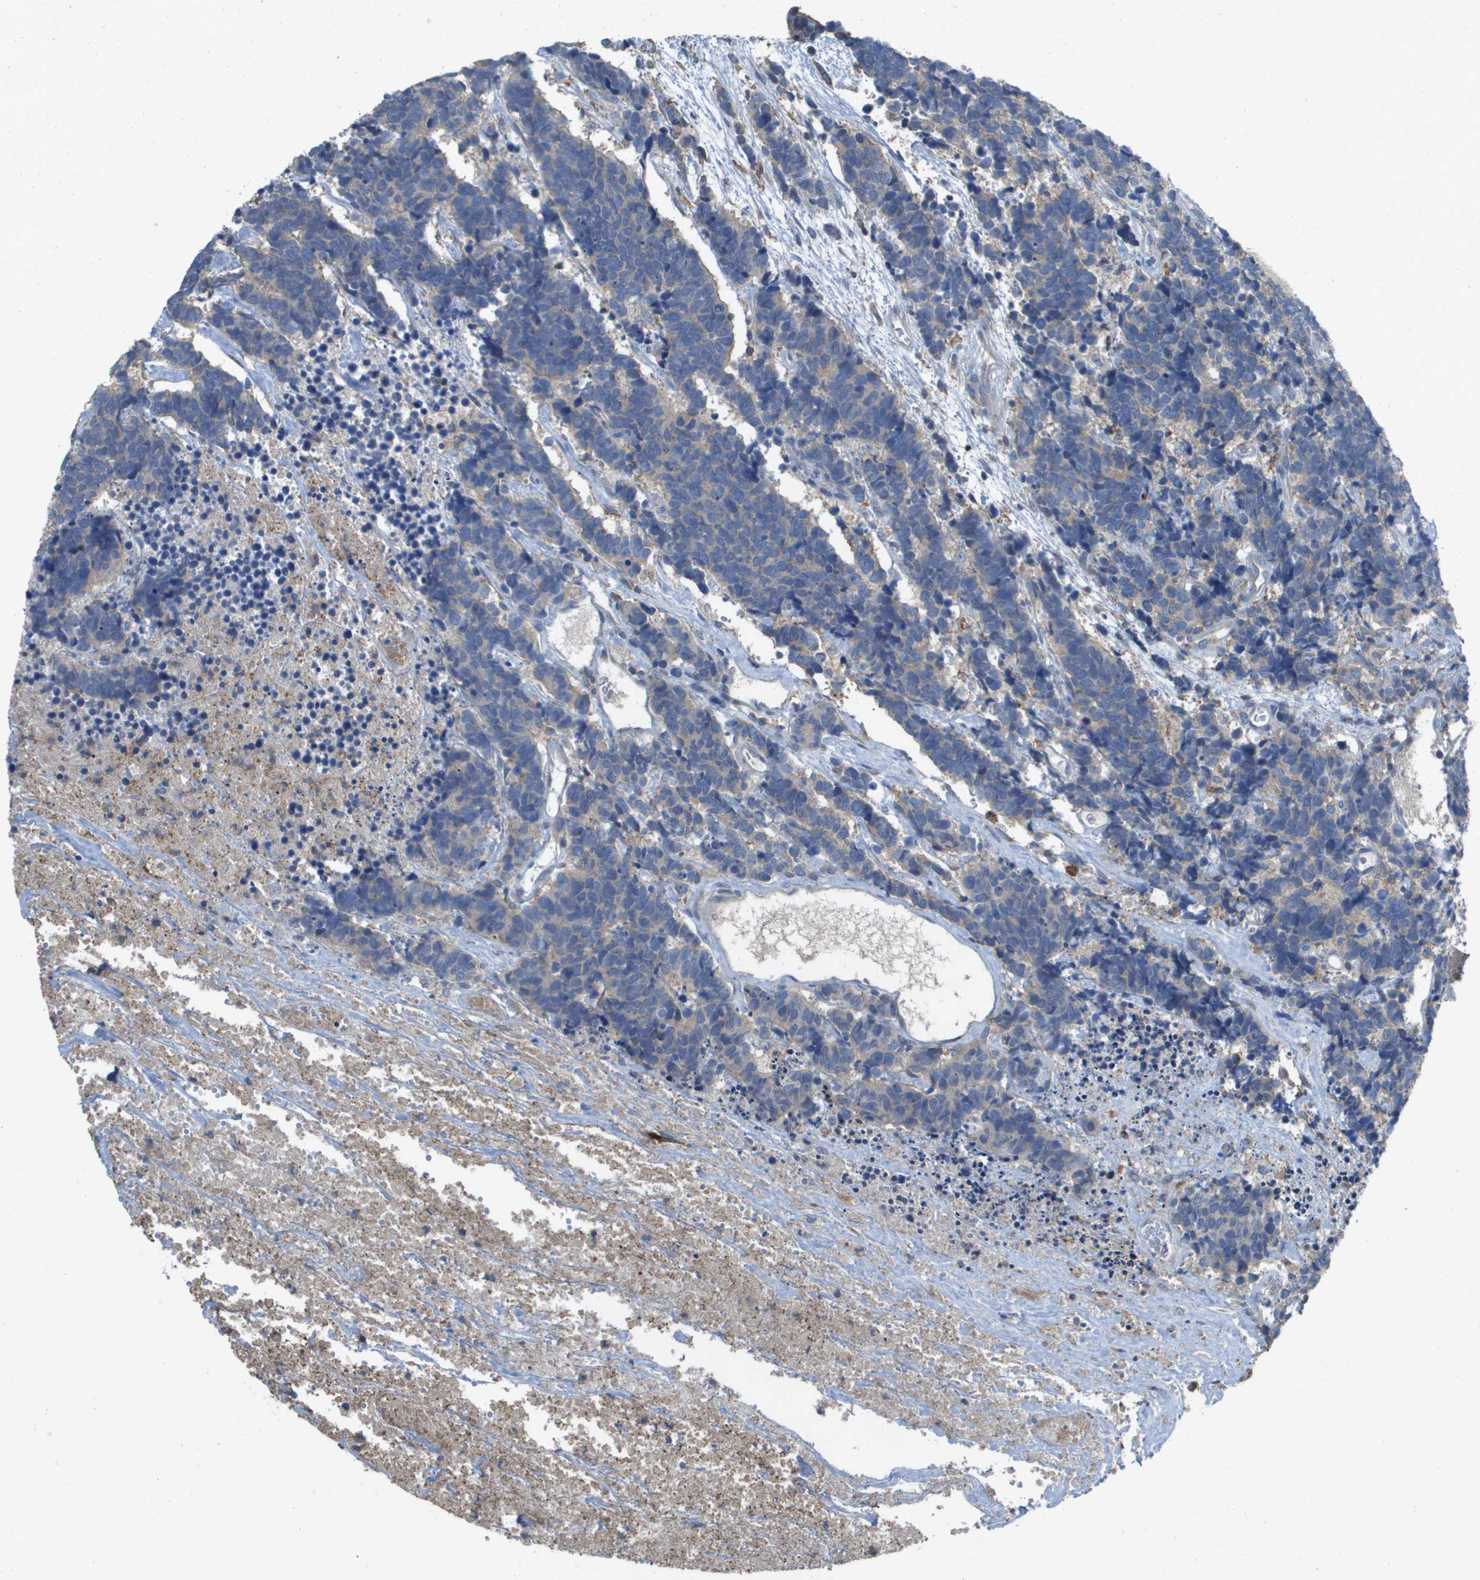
{"staining": {"intensity": "weak", "quantity": "<25%", "location": "cytoplasmic/membranous"}, "tissue": "carcinoid", "cell_type": "Tumor cells", "image_type": "cancer", "snomed": [{"axis": "morphology", "description": "Carcinoma, NOS"}, {"axis": "morphology", "description": "Carcinoid, malignant, NOS"}, {"axis": "topography", "description": "Urinary bladder"}], "caption": "Tumor cells are negative for brown protein staining in carcinoid (malignant).", "gene": "CLCA4", "patient": {"sex": "male", "age": 57}}